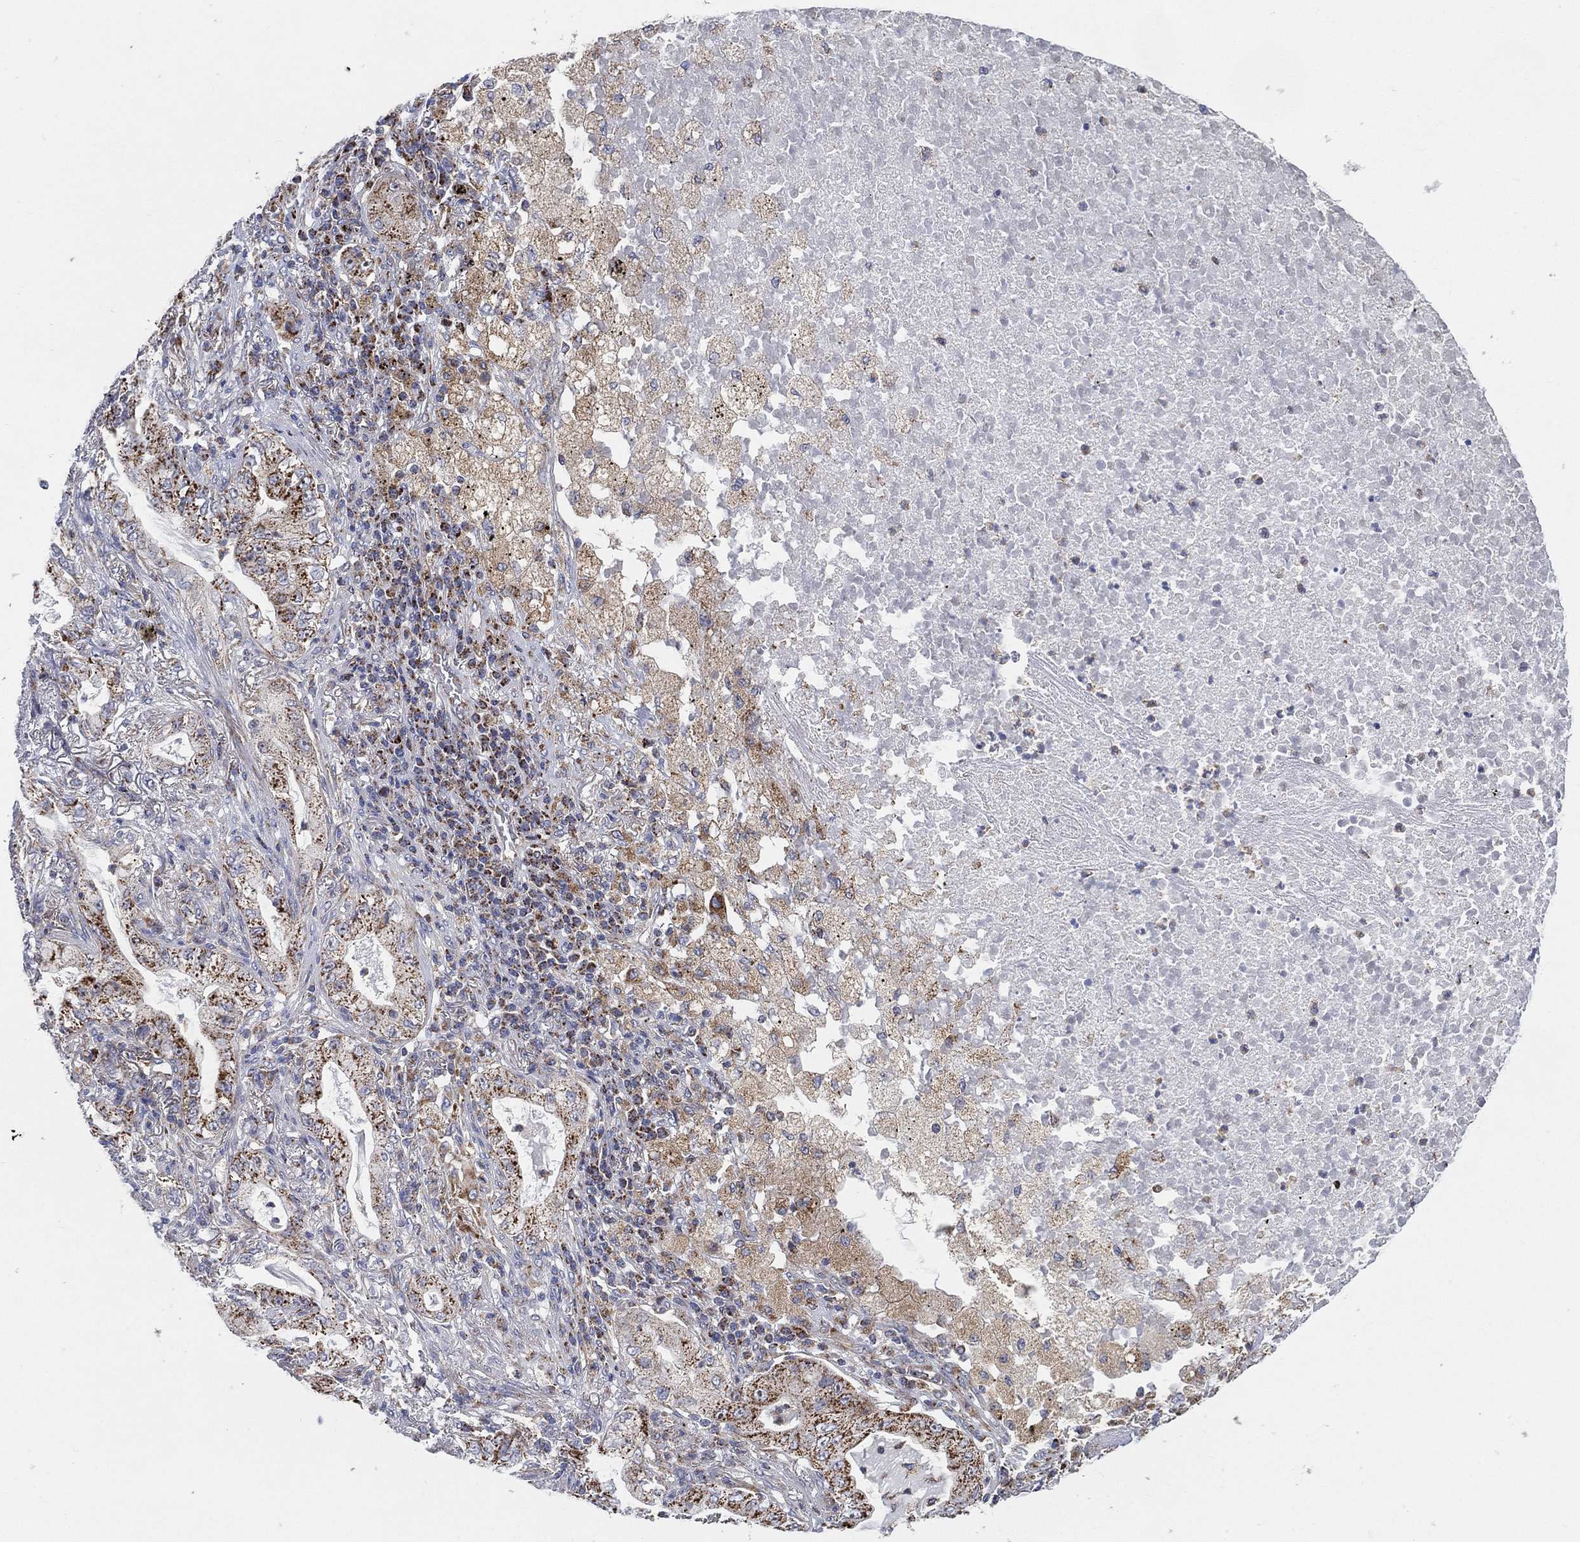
{"staining": {"intensity": "strong", "quantity": "<25%", "location": "cytoplasmic/membranous"}, "tissue": "lung cancer", "cell_type": "Tumor cells", "image_type": "cancer", "snomed": [{"axis": "morphology", "description": "Adenocarcinoma, NOS"}, {"axis": "topography", "description": "Lung"}], "caption": "Immunohistochemistry (IHC) staining of lung adenocarcinoma, which displays medium levels of strong cytoplasmic/membranous positivity in approximately <25% of tumor cells indicating strong cytoplasmic/membranous protein staining. The staining was performed using DAB (3,3'-diaminobenzidine) (brown) for protein detection and nuclei were counterstained in hematoxylin (blue).", "gene": "GCAT", "patient": {"sex": "female", "age": 73}}